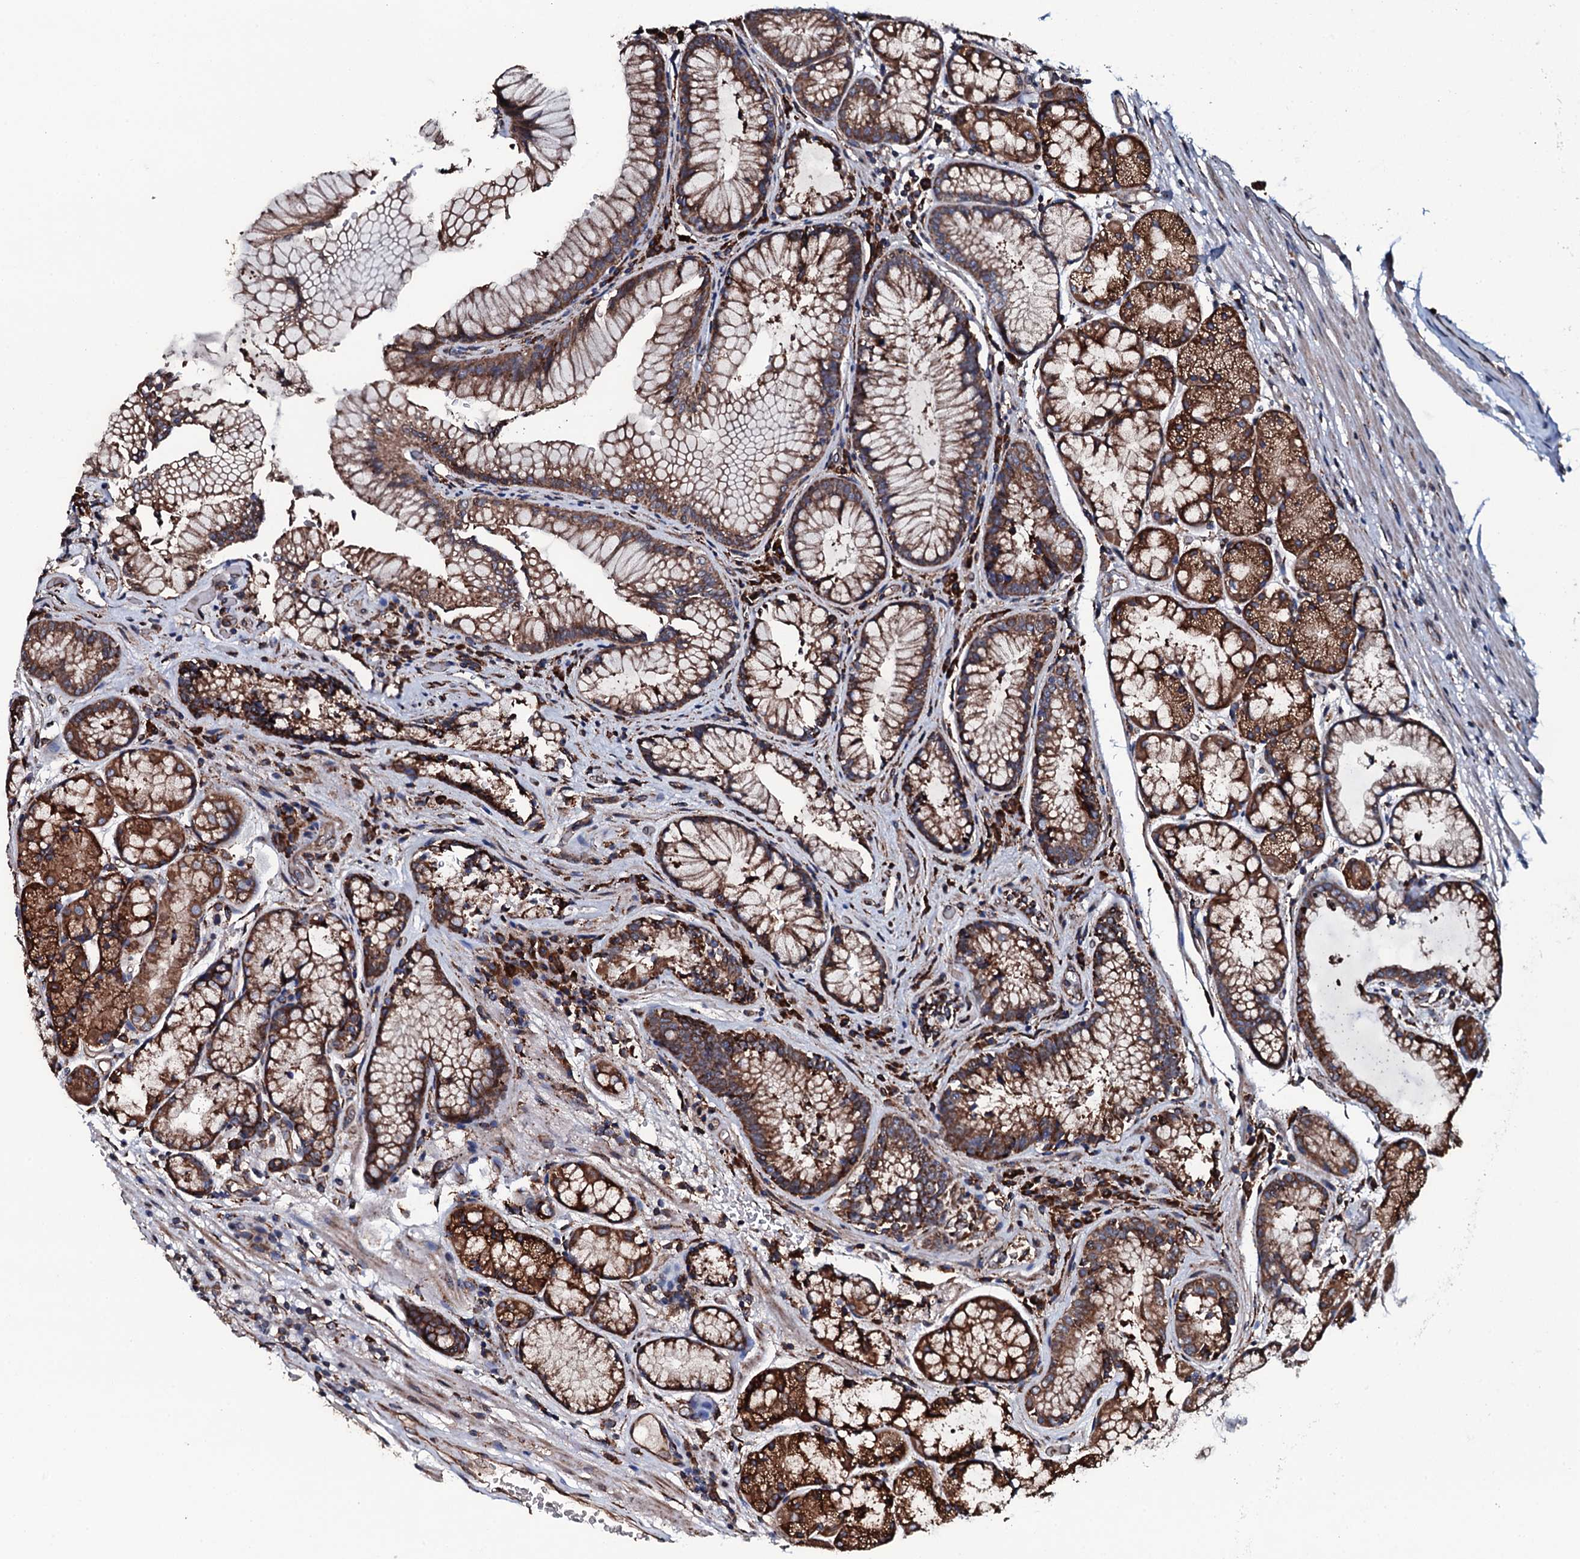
{"staining": {"intensity": "moderate", "quantity": ">75%", "location": "cytoplasmic/membranous"}, "tissue": "stomach", "cell_type": "Glandular cells", "image_type": "normal", "snomed": [{"axis": "morphology", "description": "Normal tissue, NOS"}, {"axis": "topography", "description": "Stomach"}], "caption": "Unremarkable stomach demonstrates moderate cytoplasmic/membranous staining in approximately >75% of glandular cells, visualized by immunohistochemistry.", "gene": "RAB12", "patient": {"sex": "male", "age": 63}}